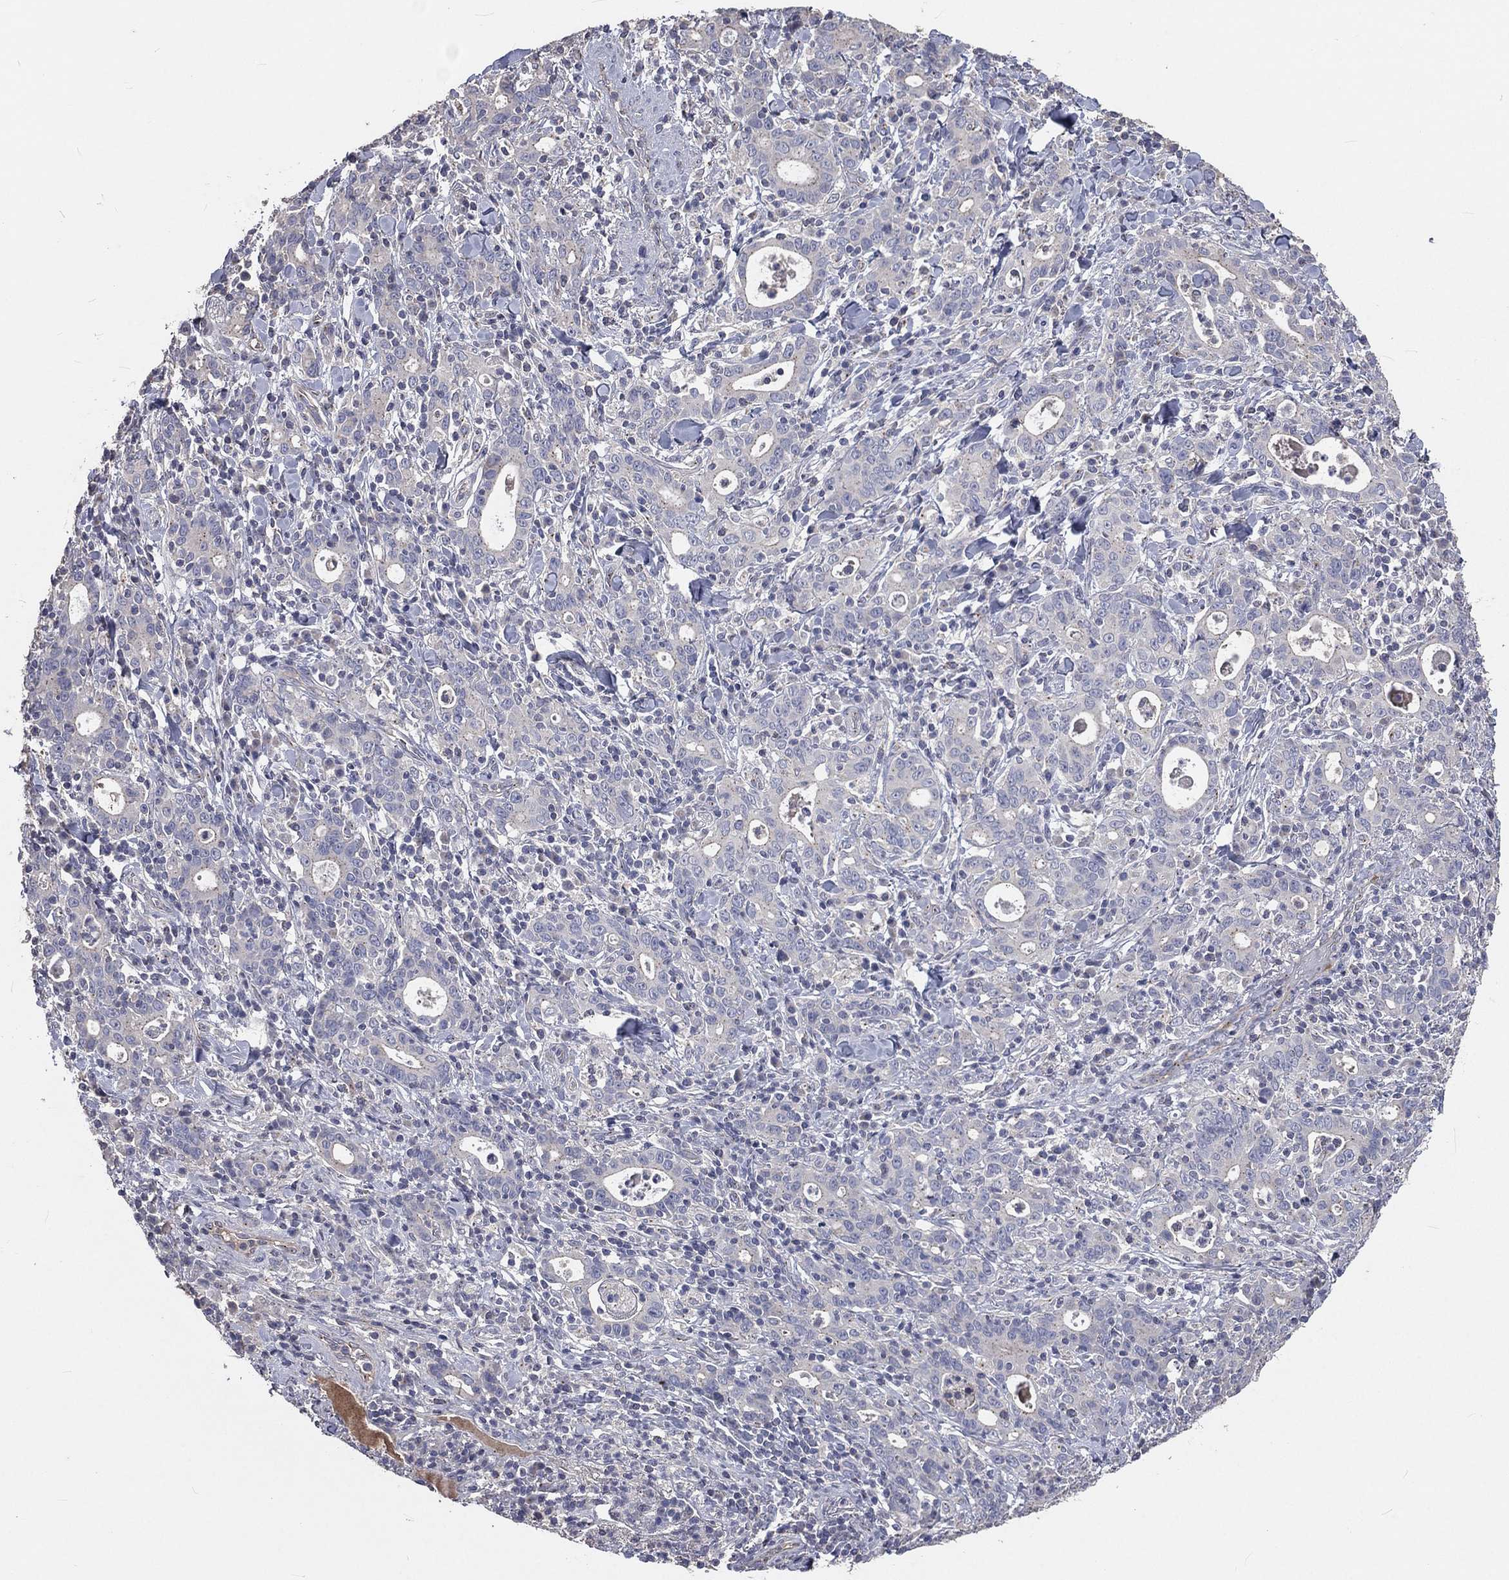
{"staining": {"intensity": "negative", "quantity": "none", "location": "none"}, "tissue": "stomach cancer", "cell_type": "Tumor cells", "image_type": "cancer", "snomed": [{"axis": "morphology", "description": "Adenocarcinoma, NOS"}, {"axis": "topography", "description": "Stomach"}], "caption": "Photomicrograph shows no protein positivity in tumor cells of adenocarcinoma (stomach) tissue.", "gene": "CROCC", "patient": {"sex": "male", "age": 79}}